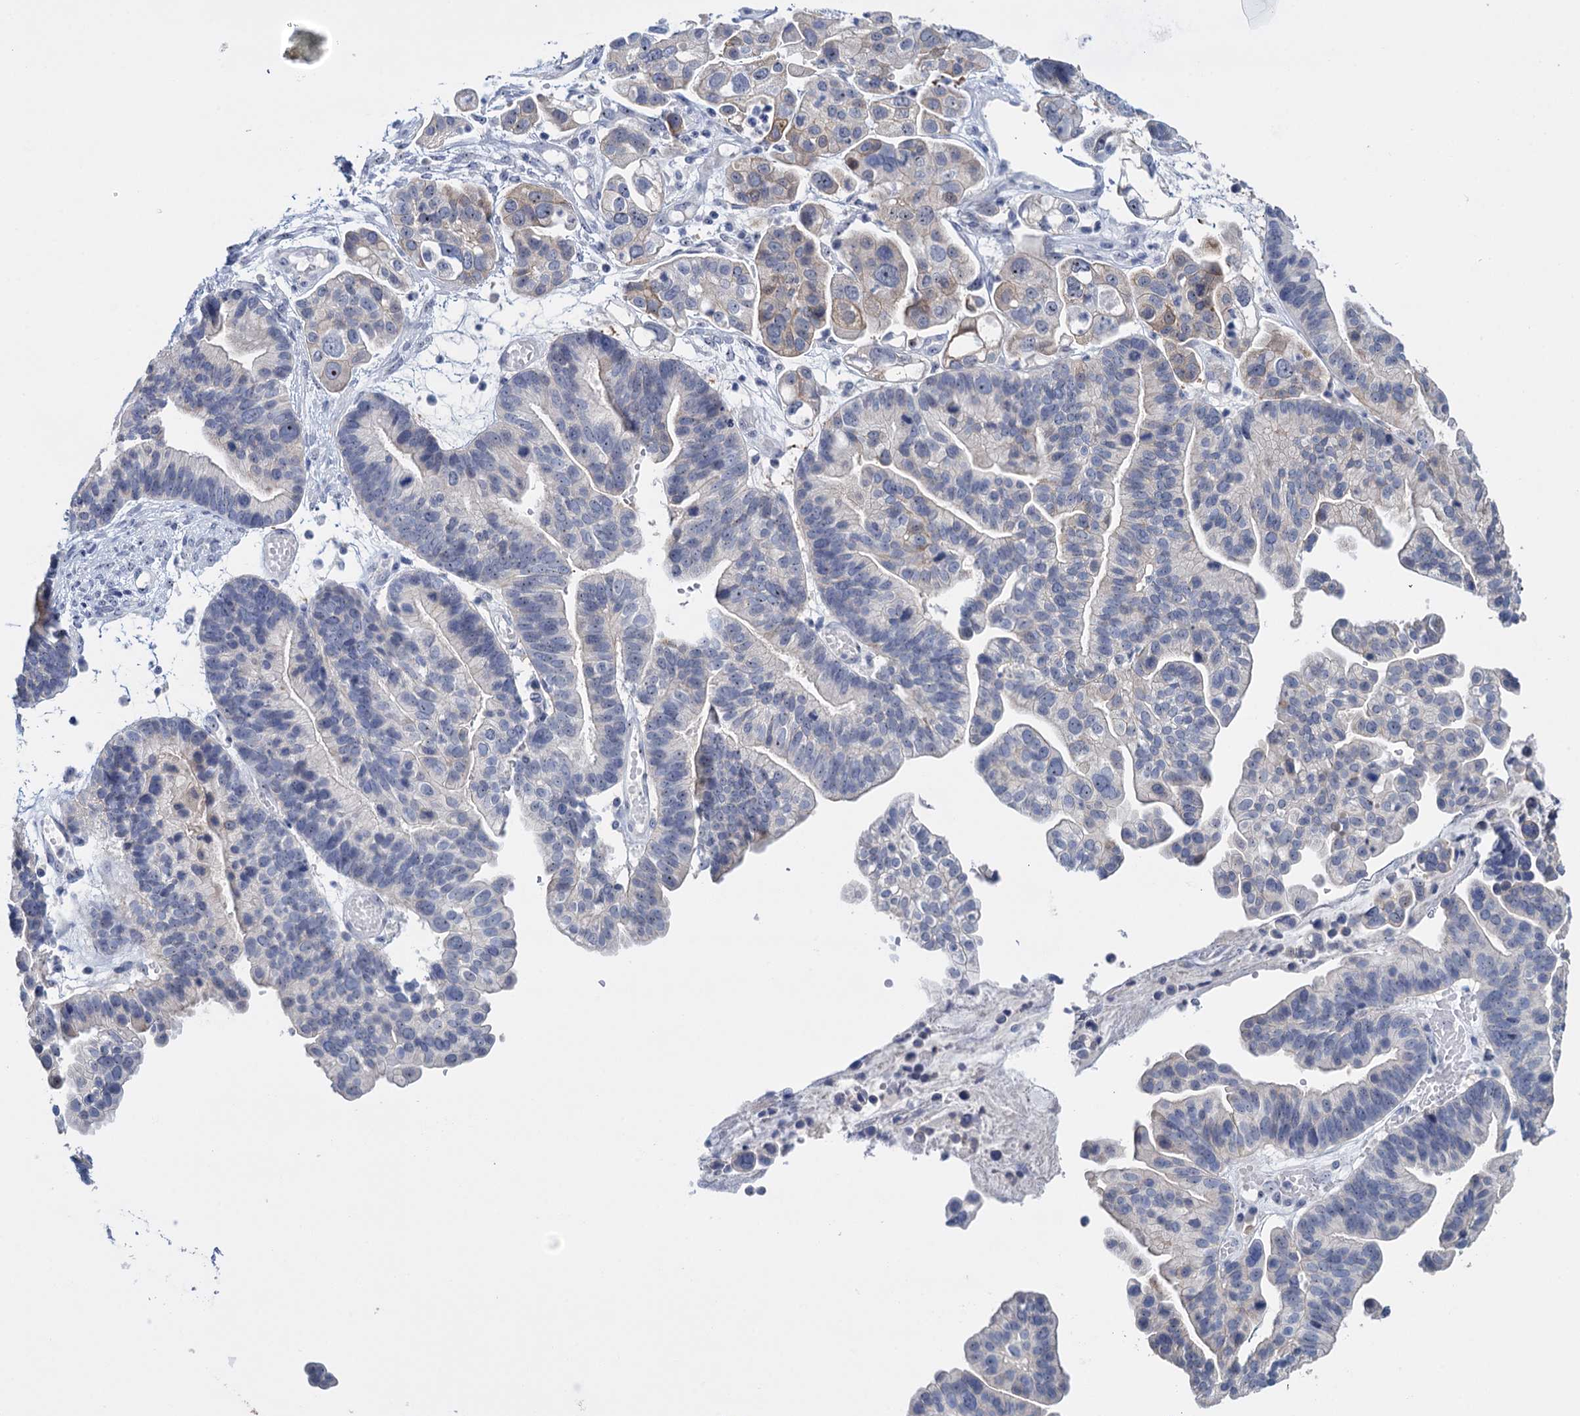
{"staining": {"intensity": "weak", "quantity": "<25%", "location": "cytoplasmic/membranous"}, "tissue": "ovarian cancer", "cell_type": "Tumor cells", "image_type": "cancer", "snomed": [{"axis": "morphology", "description": "Cystadenocarcinoma, serous, NOS"}, {"axis": "topography", "description": "Ovary"}], "caption": "Ovarian cancer (serous cystadenocarcinoma) stained for a protein using immunohistochemistry exhibits no expression tumor cells.", "gene": "SFN", "patient": {"sex": "female", "age": 56}}